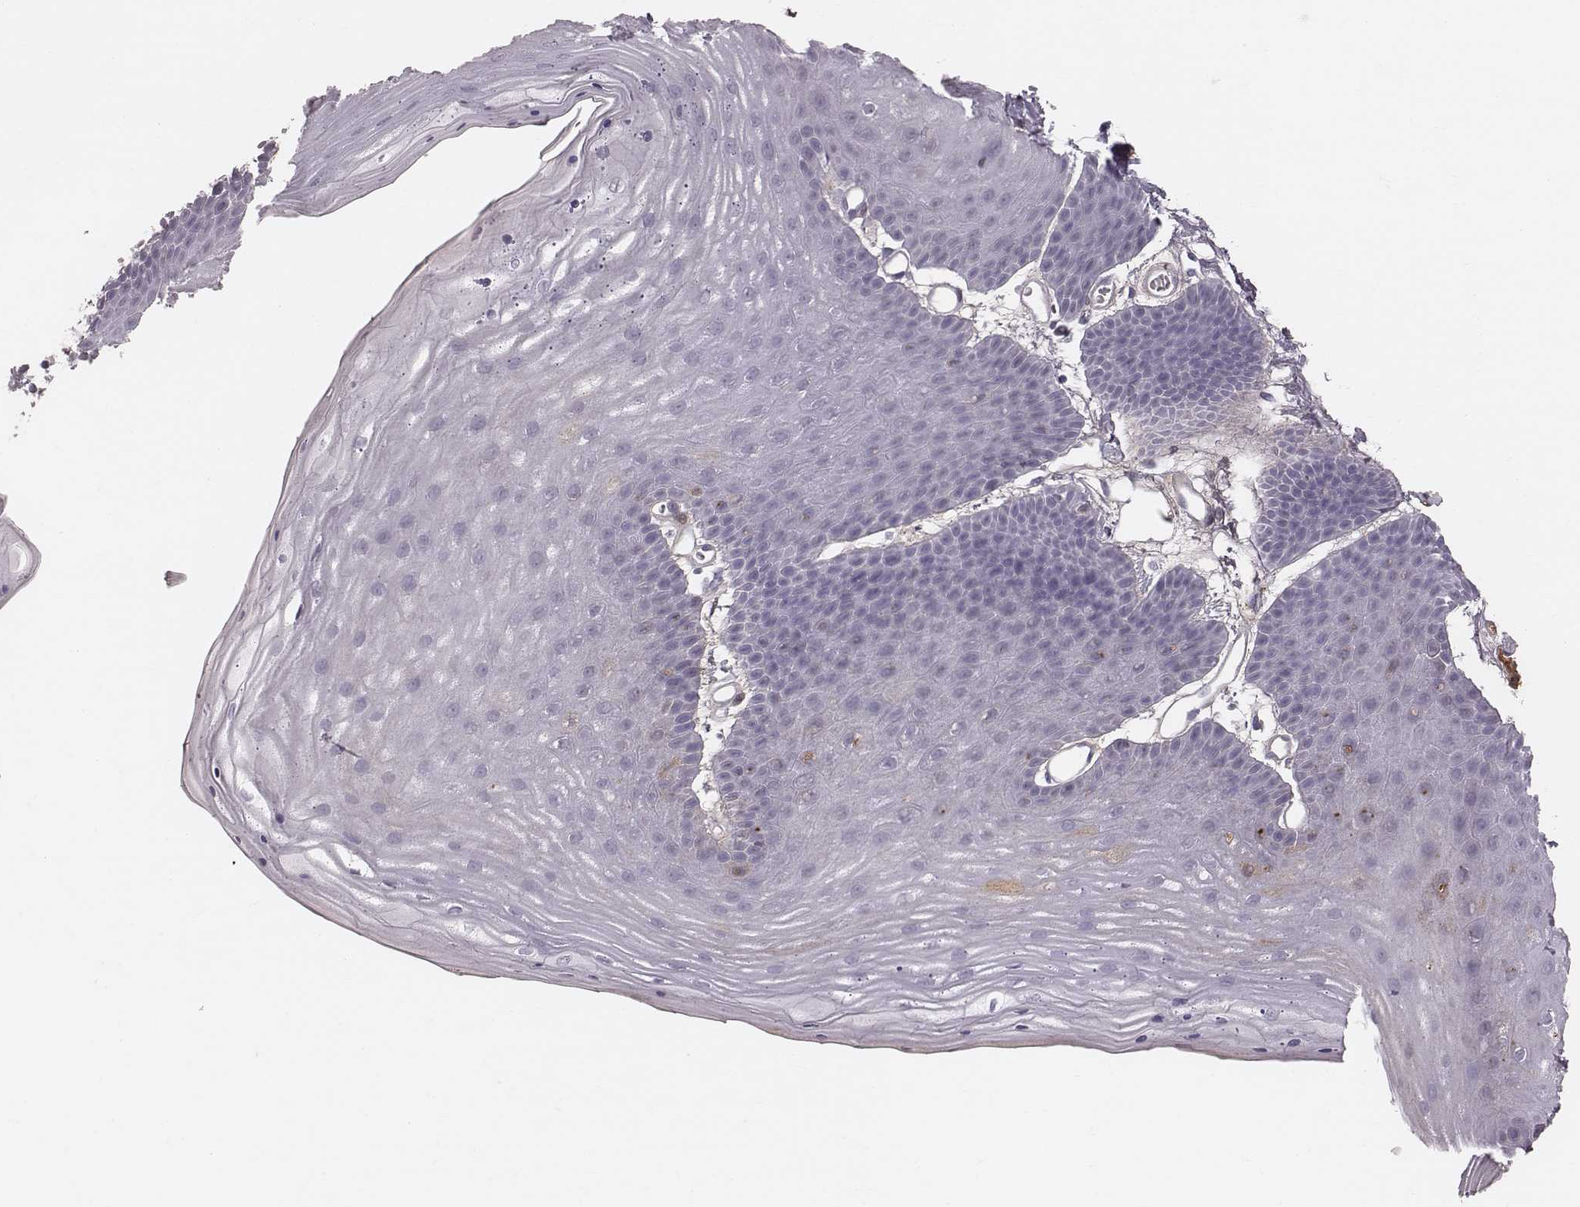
{"staining": {"intensity": "negative", "quantity": "none", "location": "none"}, "tissue": "skin", "cell_type": "Epidermal cells", "image_type": "normal", "snomed": [{"axis": "morphology", "description": "Normal tissue, NOS"}, {"axis": "topography", "description": "Anal"}], "caption": "Immunohistochemical staining of unremarkable human skin shows no significant staining in epidermal cells.", "gene": "CFTR", "patient": {"sex": "male", "age": 53}}